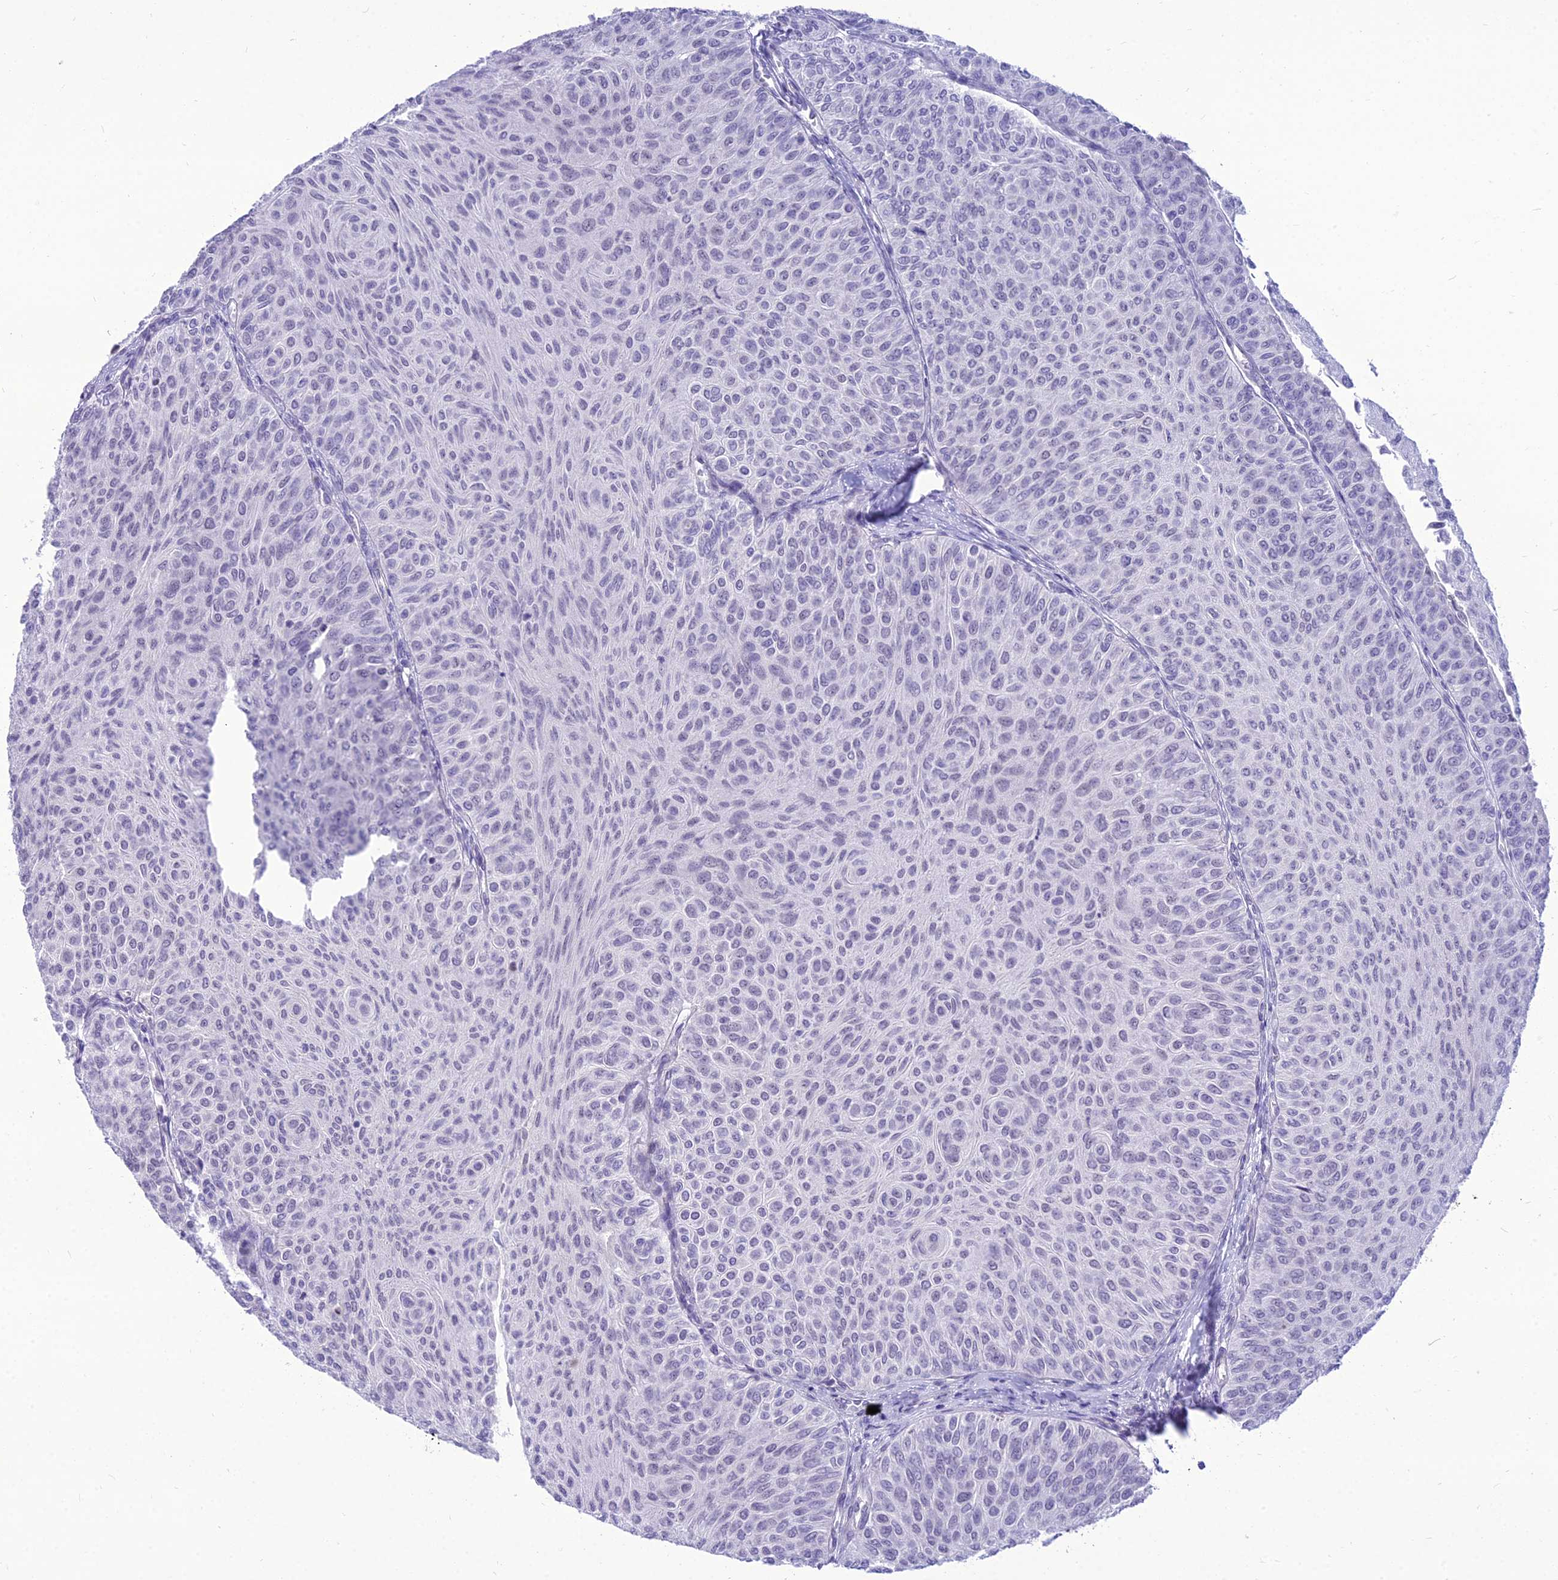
{"staining": {"intensity": "weak", "quantity": "<25%", "location": "nuclear"}, "tissue": "urothelial cancer", "cell_type": "Tumor cells", "image_type": "cancer", "snomed": [{"axis": "morphology", "description": "Urothelial carcinoma, Low grade"}, {"axis": "topography", "description": "Urinary bladder"}], "caption": "This is a image of IHC staining of low-grade urothelial carcinoma, which shows no positivity in tumor cells.", "gene": "DHX40", "patient": {"sex": "male", "age": 78}}